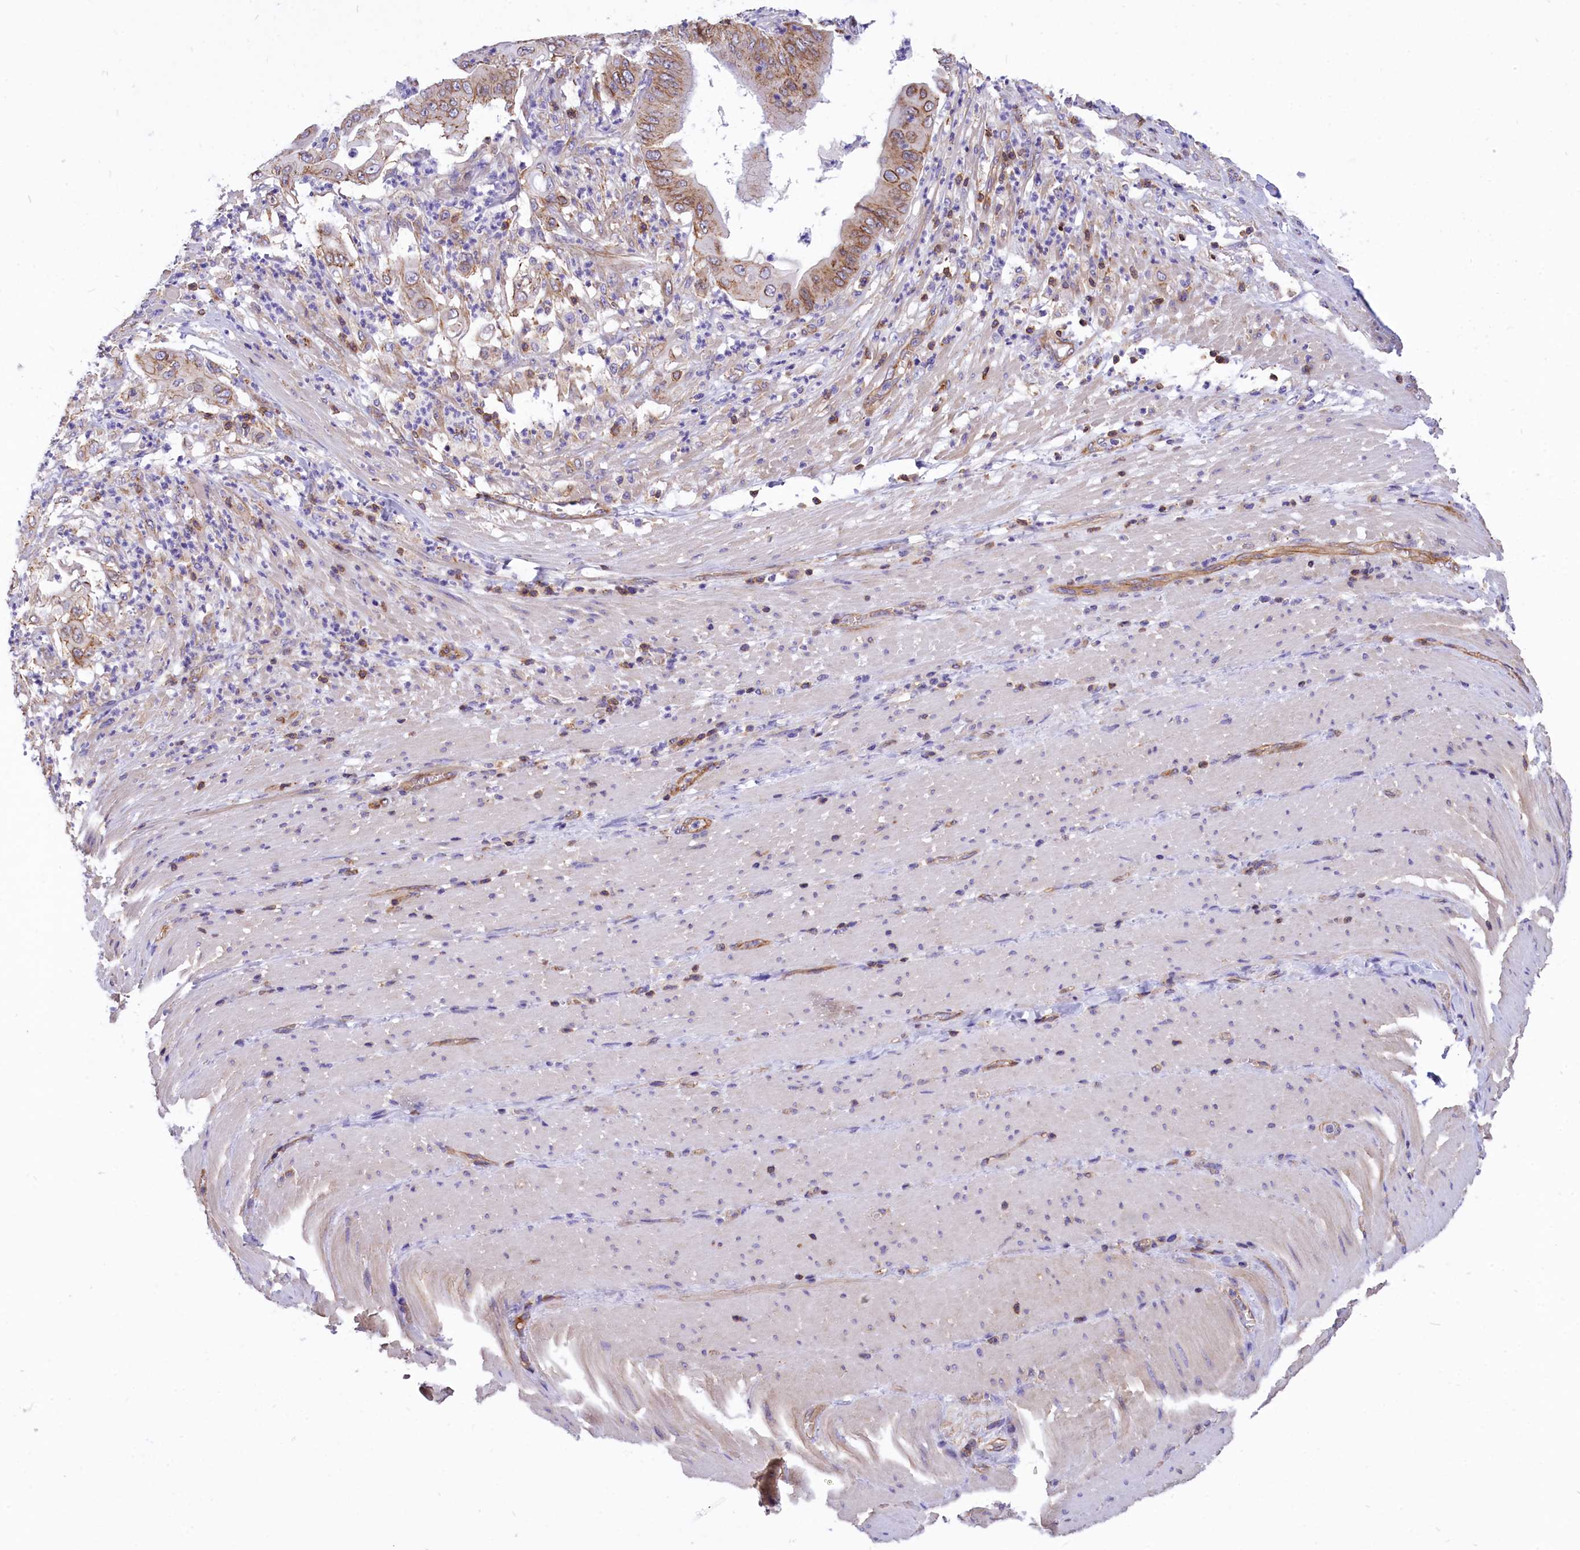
{"staining": {"intensity": "moderate", "quantity": ">75%", "location": "cytoplasmic/membranous"}, "tissue": "pancreatic cancer", "cell_type": "Tumor cells", "image_type": "cancer", "snomed": [{"axis": "morphology", "description": "Adenocarcinoma, NOS"}, {"axis": "topography", "description": "Pancreas"}], "caption": "Pancreatic adenocarcinoma stained with a brown dye displays moderate cytoplasmic/membranous positive staining in about >75% of tumor cells.", "gene": "SEPTIN9", "patient": {"sex": "female", "age": 77}}